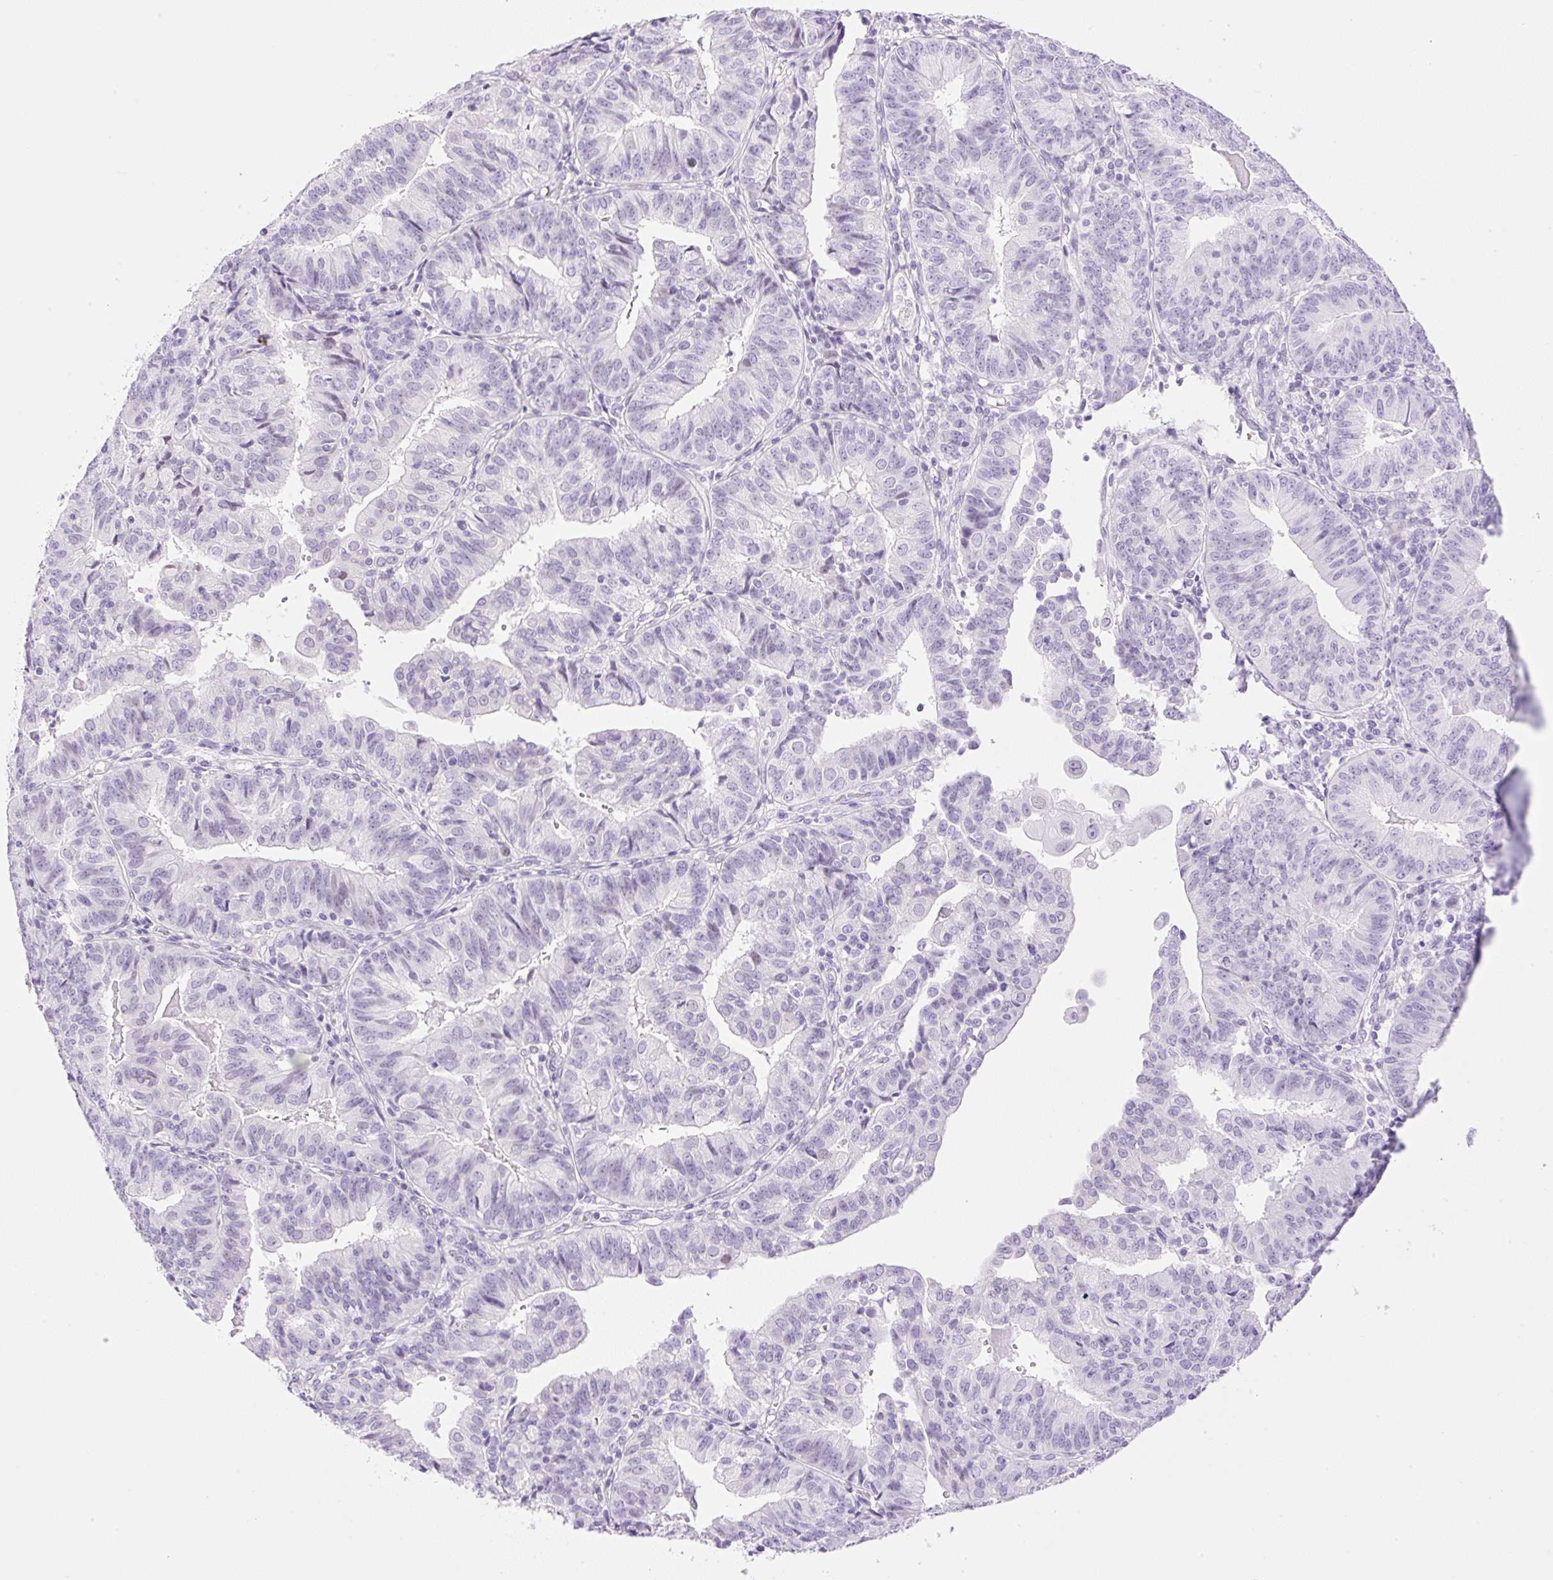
{"staining": {"intensity": "negative", "quantity": "none", "location": "none"}, "tissue": "endometrial cancer", "cell_type": "Tumor cells", "image_type": "cancer", "snomed": [{"axis": "morphology", "description": "Adenocarcinoma, NOS"}, {"axis": "topography", "description": "Endometrium"}], "caption": "Histopathology image shows no protein positivity in tumor cells of endometrial adenocarcinoma tissue. (DAB immunohistochemistry (IHC) visualized using brightfield microscopy, high magnification).", "gene": "SPRR4", "patient": {"sex": "female", "age": 56}}